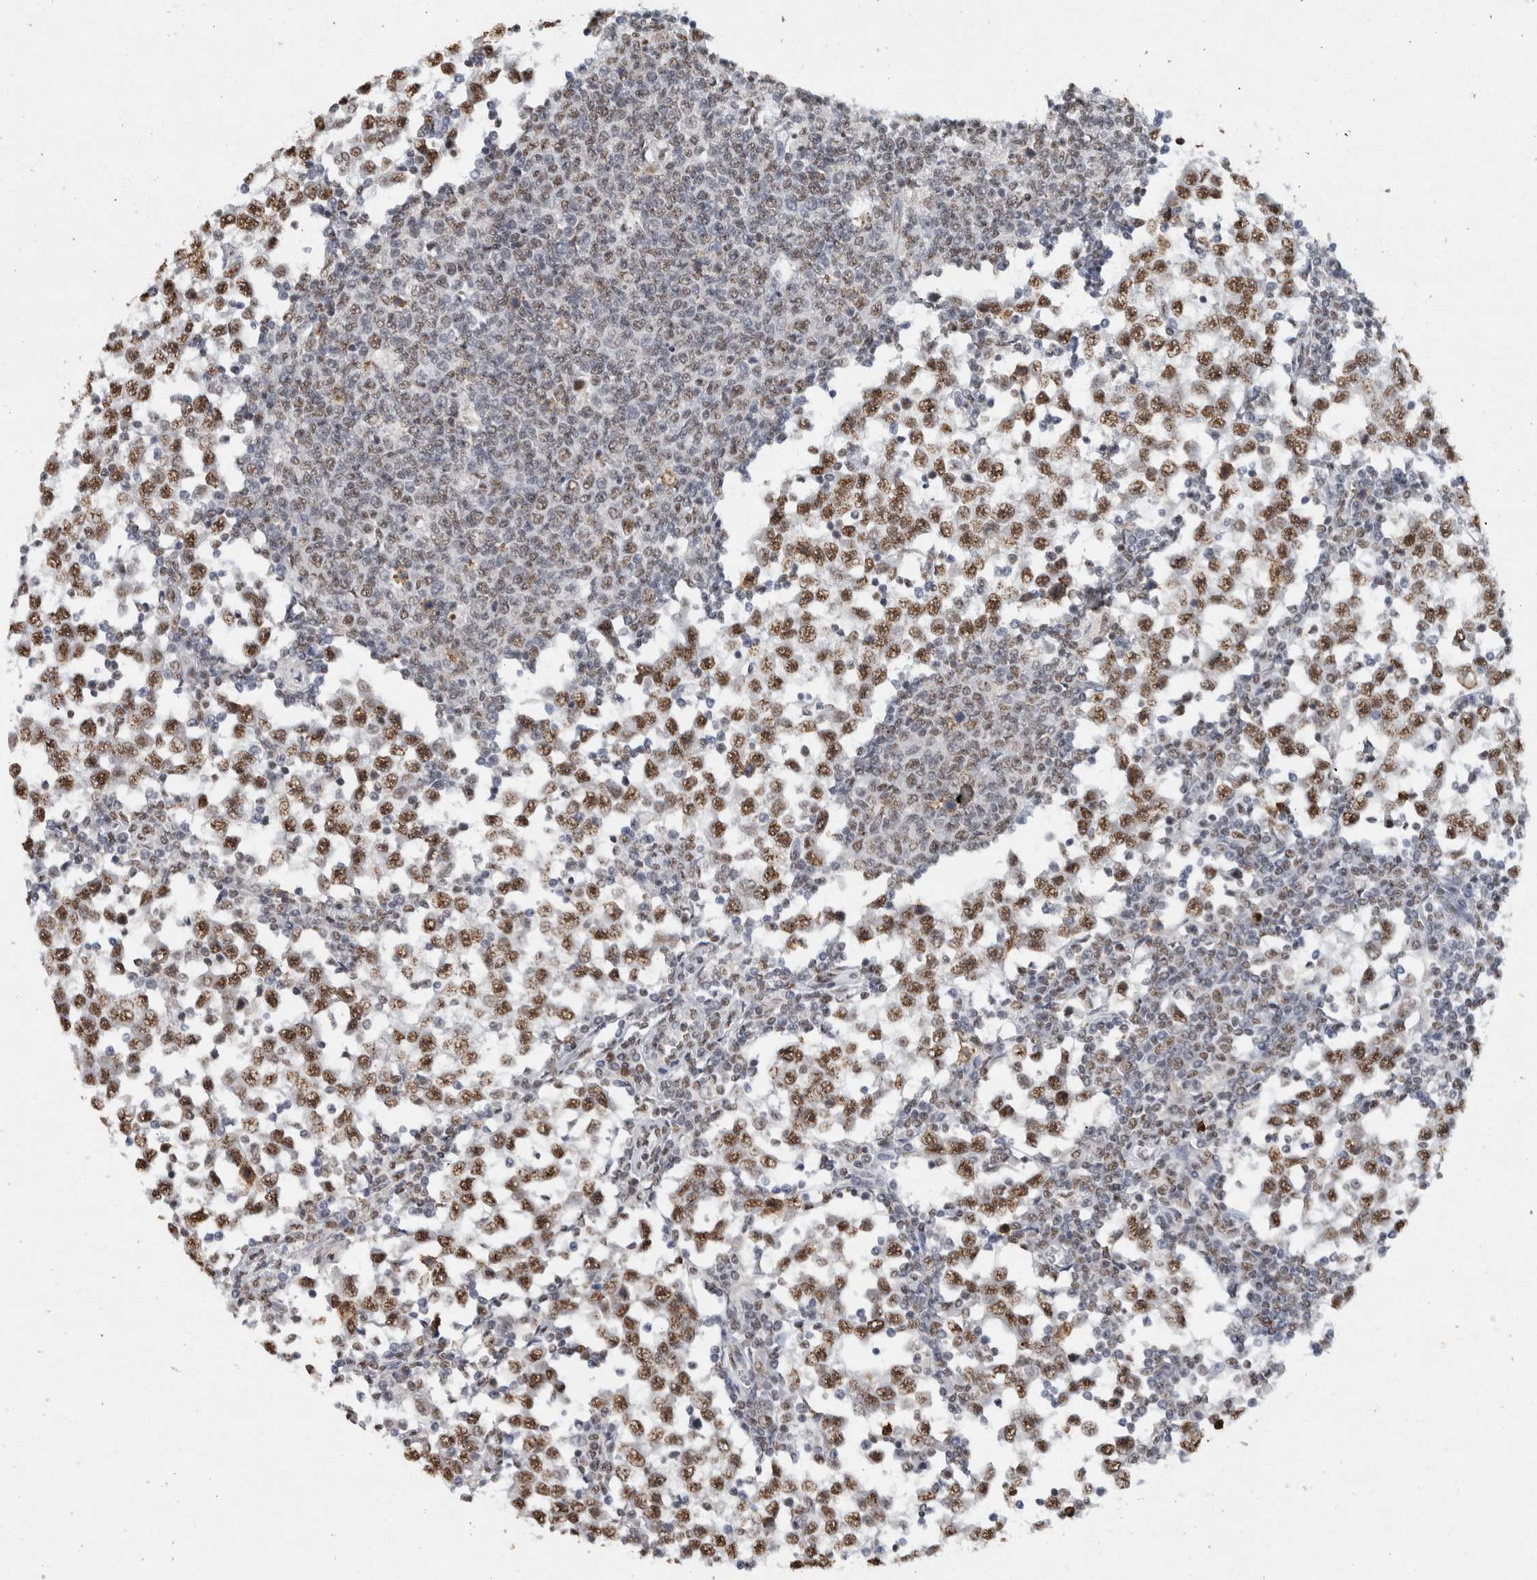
{"staining": {"intensity": "moderate", "quantity": ">75%", "location": "nuclear"}, "tissue": "testis cancer", "cell_type": "Tumor cells", "image_type": "cancer", "snomed": [{"axis": "morphology", "description": "Seminoma, NOS"}, {"axis": "topography", "description": "Testis"}], "caption": "Testis seminoma was stained to show a protein in brown. There is medium levels of moderate nuclear positivity in about >75% of tumor cells. The staining was performed using DAB (3,3'-diaminobenzidine) to visualize the protein expression in brown, while the nuclei were stained in blue with hematoxylin (Magnification: 20x).", "gene": "RPS6KA2", "patient": {"sex": "male", "age": 65}}